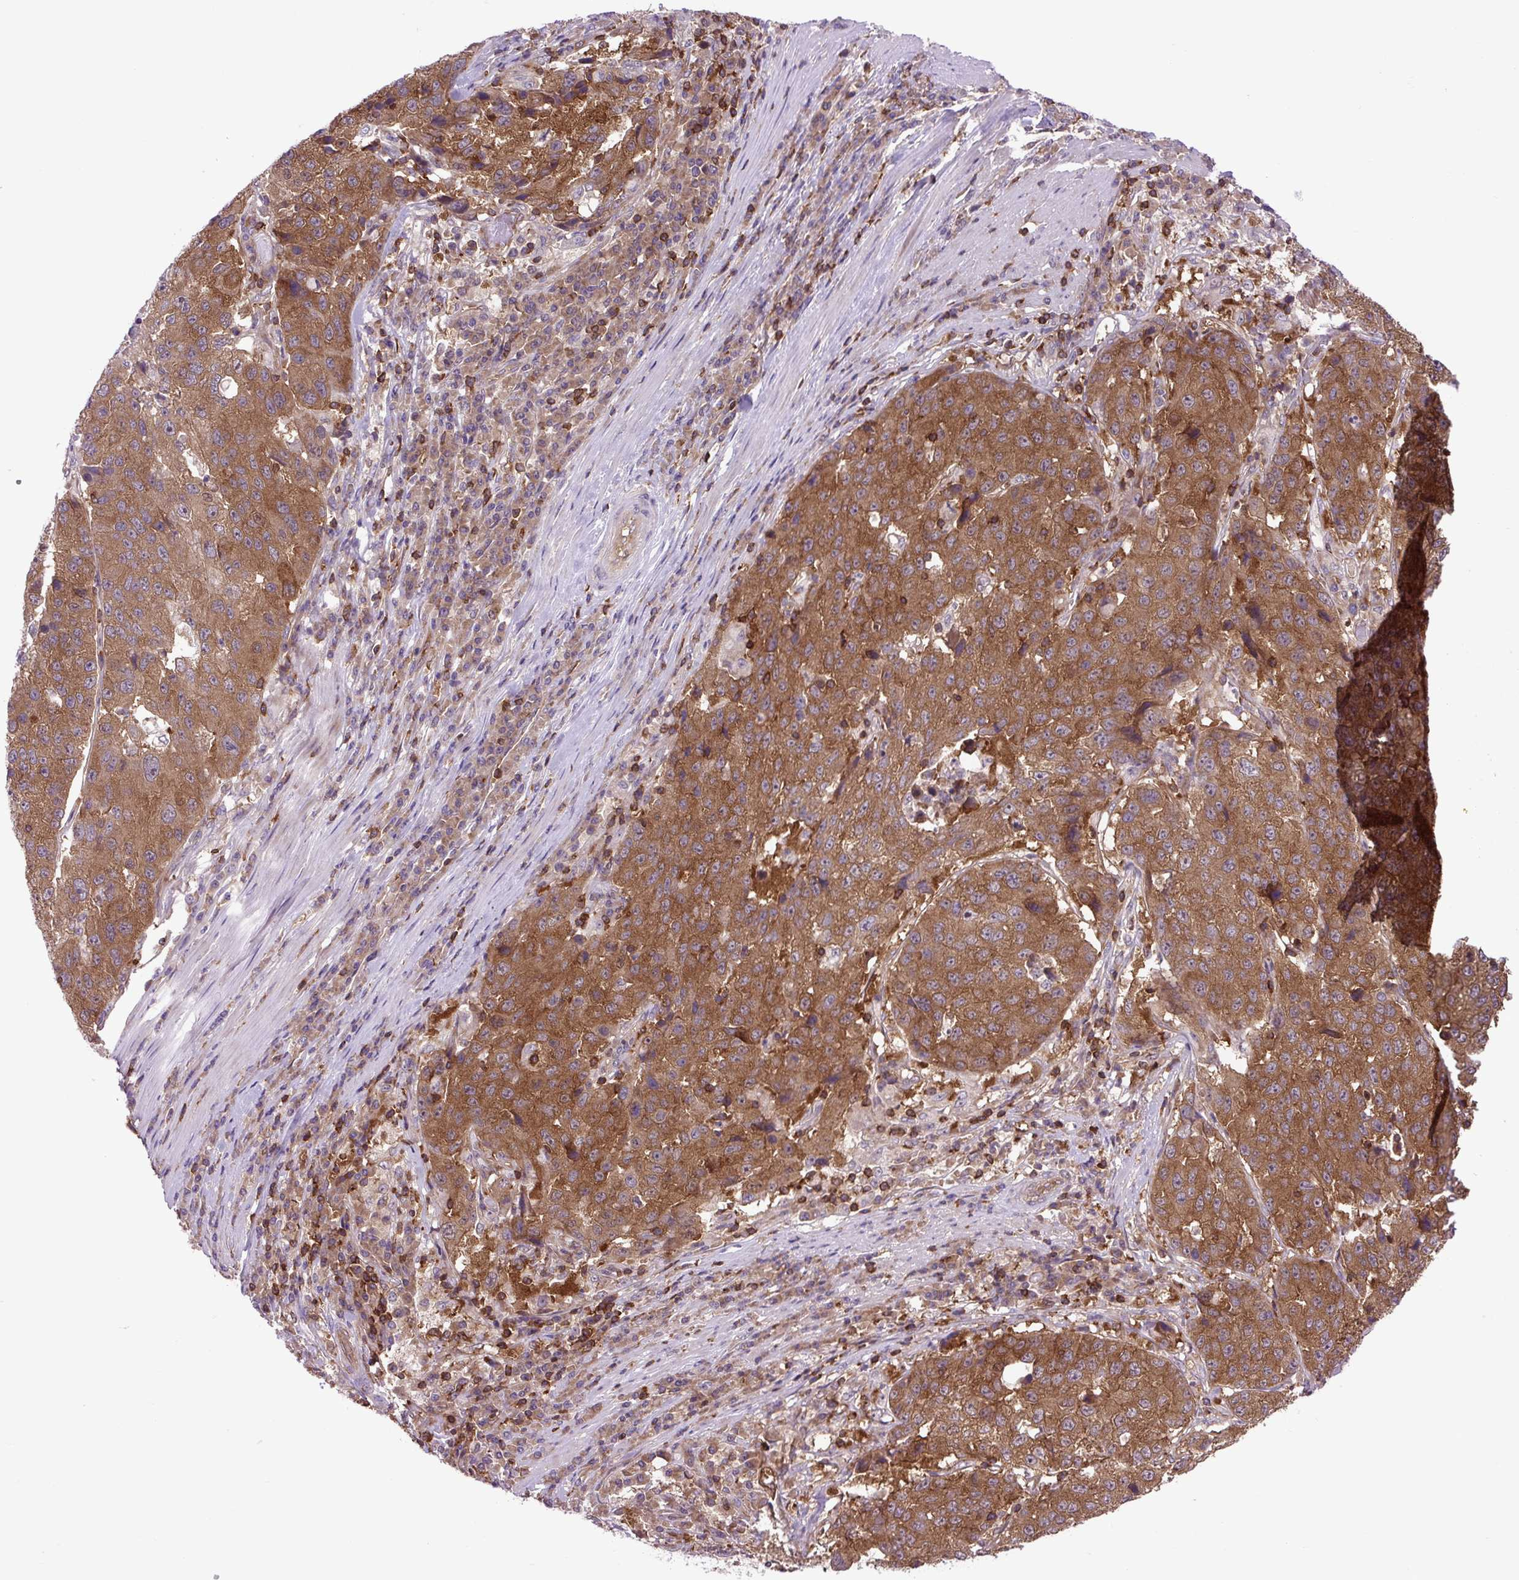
{"staining": {"intensity": "strong", "quantity": ">75%", "location": "cytoplasmic/membranous,nuclear"}, "tissue": "stomach cancer", "cell_type": "Tumor cells", "image_type": "cancer", "snomed": [{"axis": "morphology", "description": "Adenocarcinoma, NOS"}, {"axis": "topography", "description": "Stomach"}], "caption": "Protein staining demonstrates strong cytoplasmic/membranous and nuclear positivity in approximately >75% of tumor cells in stomach cancer.", "gene": "PLCG1", "patient": {"sex": "male", "age": 71}}